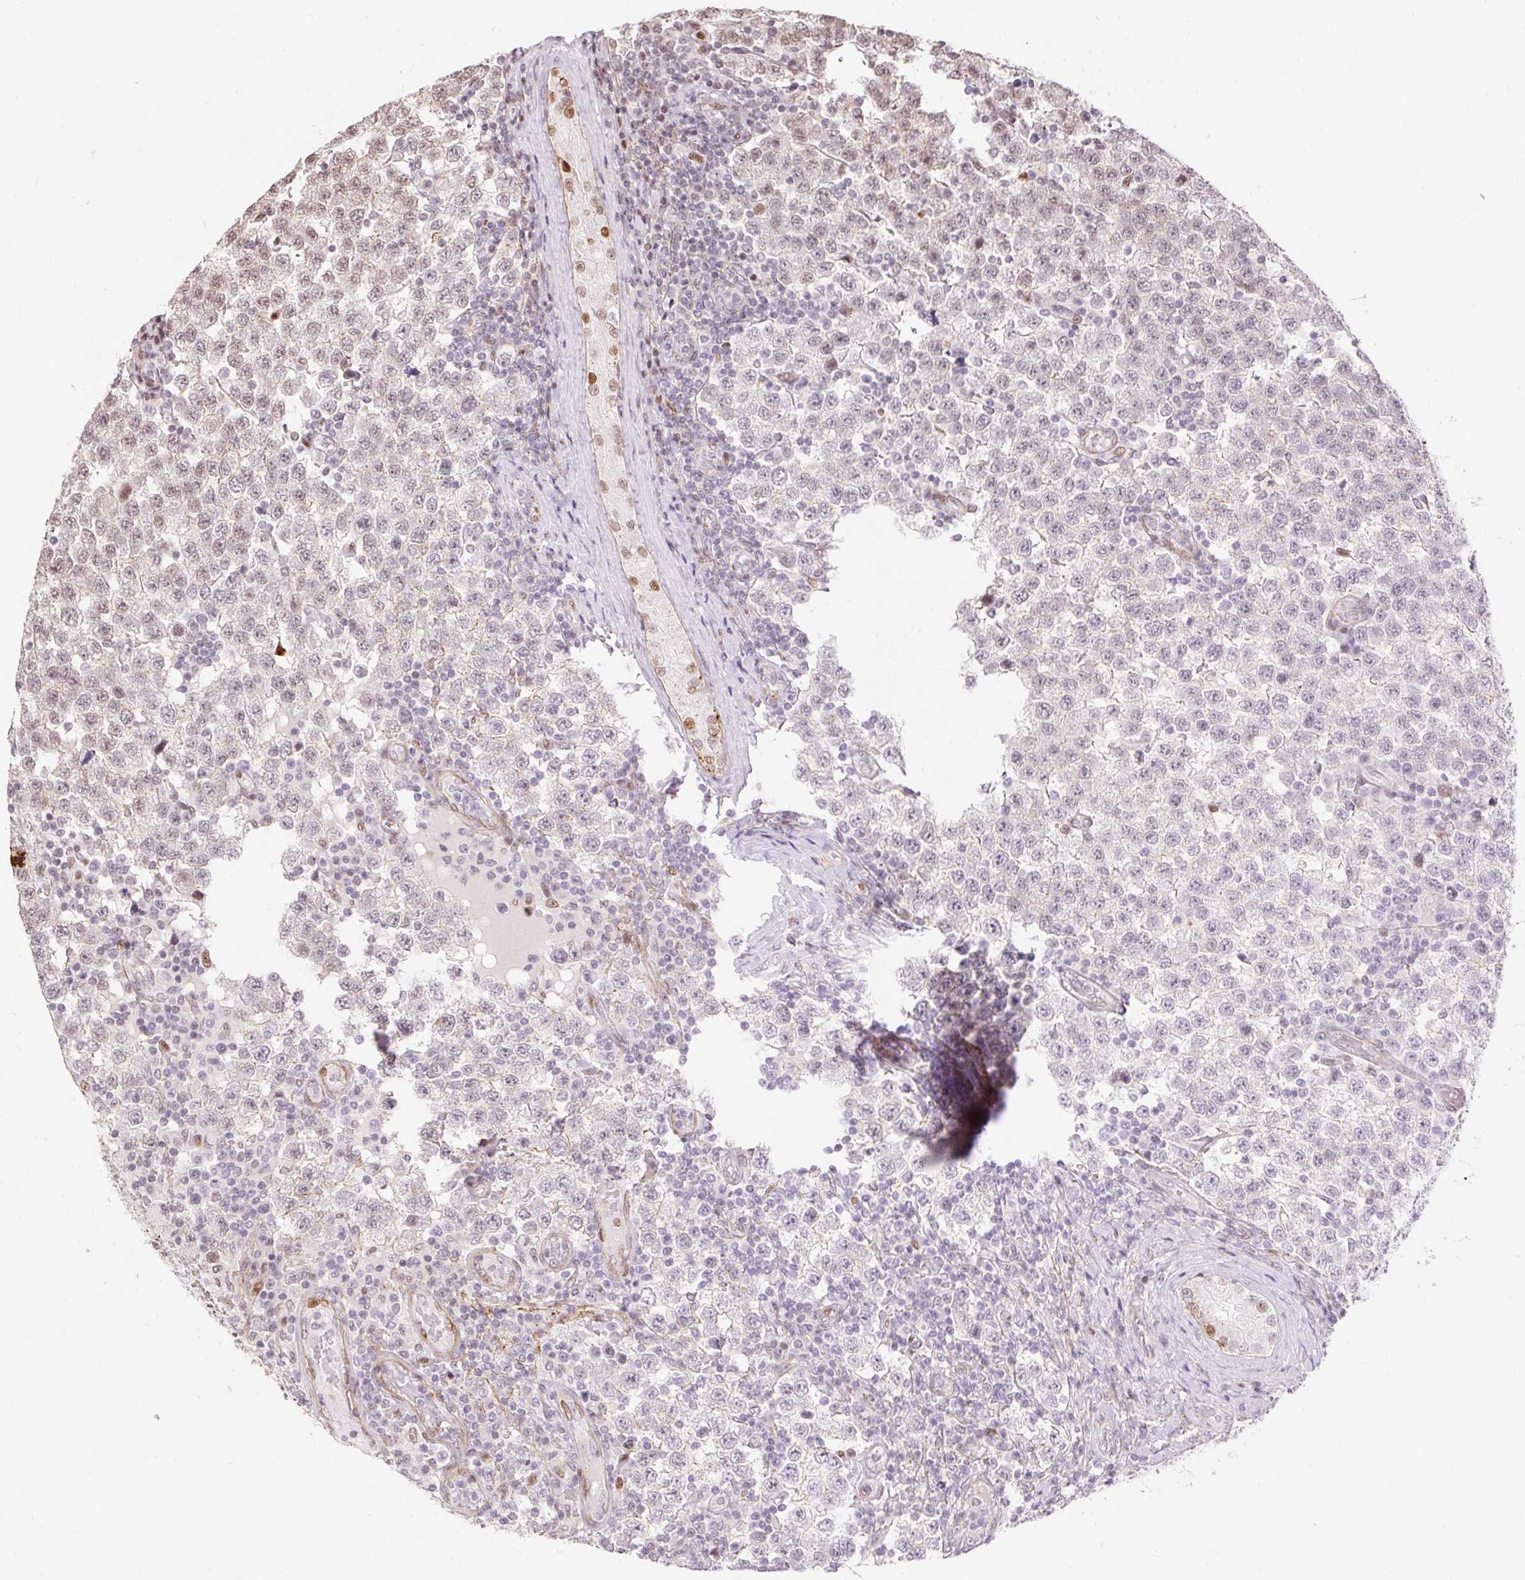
{"staining": {"intensity": "weak", "quantity": "<25%", "location": "nuclear"}, "tissue": "testis cancer", "cell_type": "Tumor cells", "image_type": "cancer", "snomed": [{"axis": "morphology", "description": "Seminoma, NOS"}, {"axis": "topography", "description": "Testis"}], "caption": "Photomicrograph shows no protein positivity in tumor cells of testis seminoma tissue. Nuclei are stained in blue.", "gene": "RIPPLY3", "patient": {"sex": "male", "age": 34}}